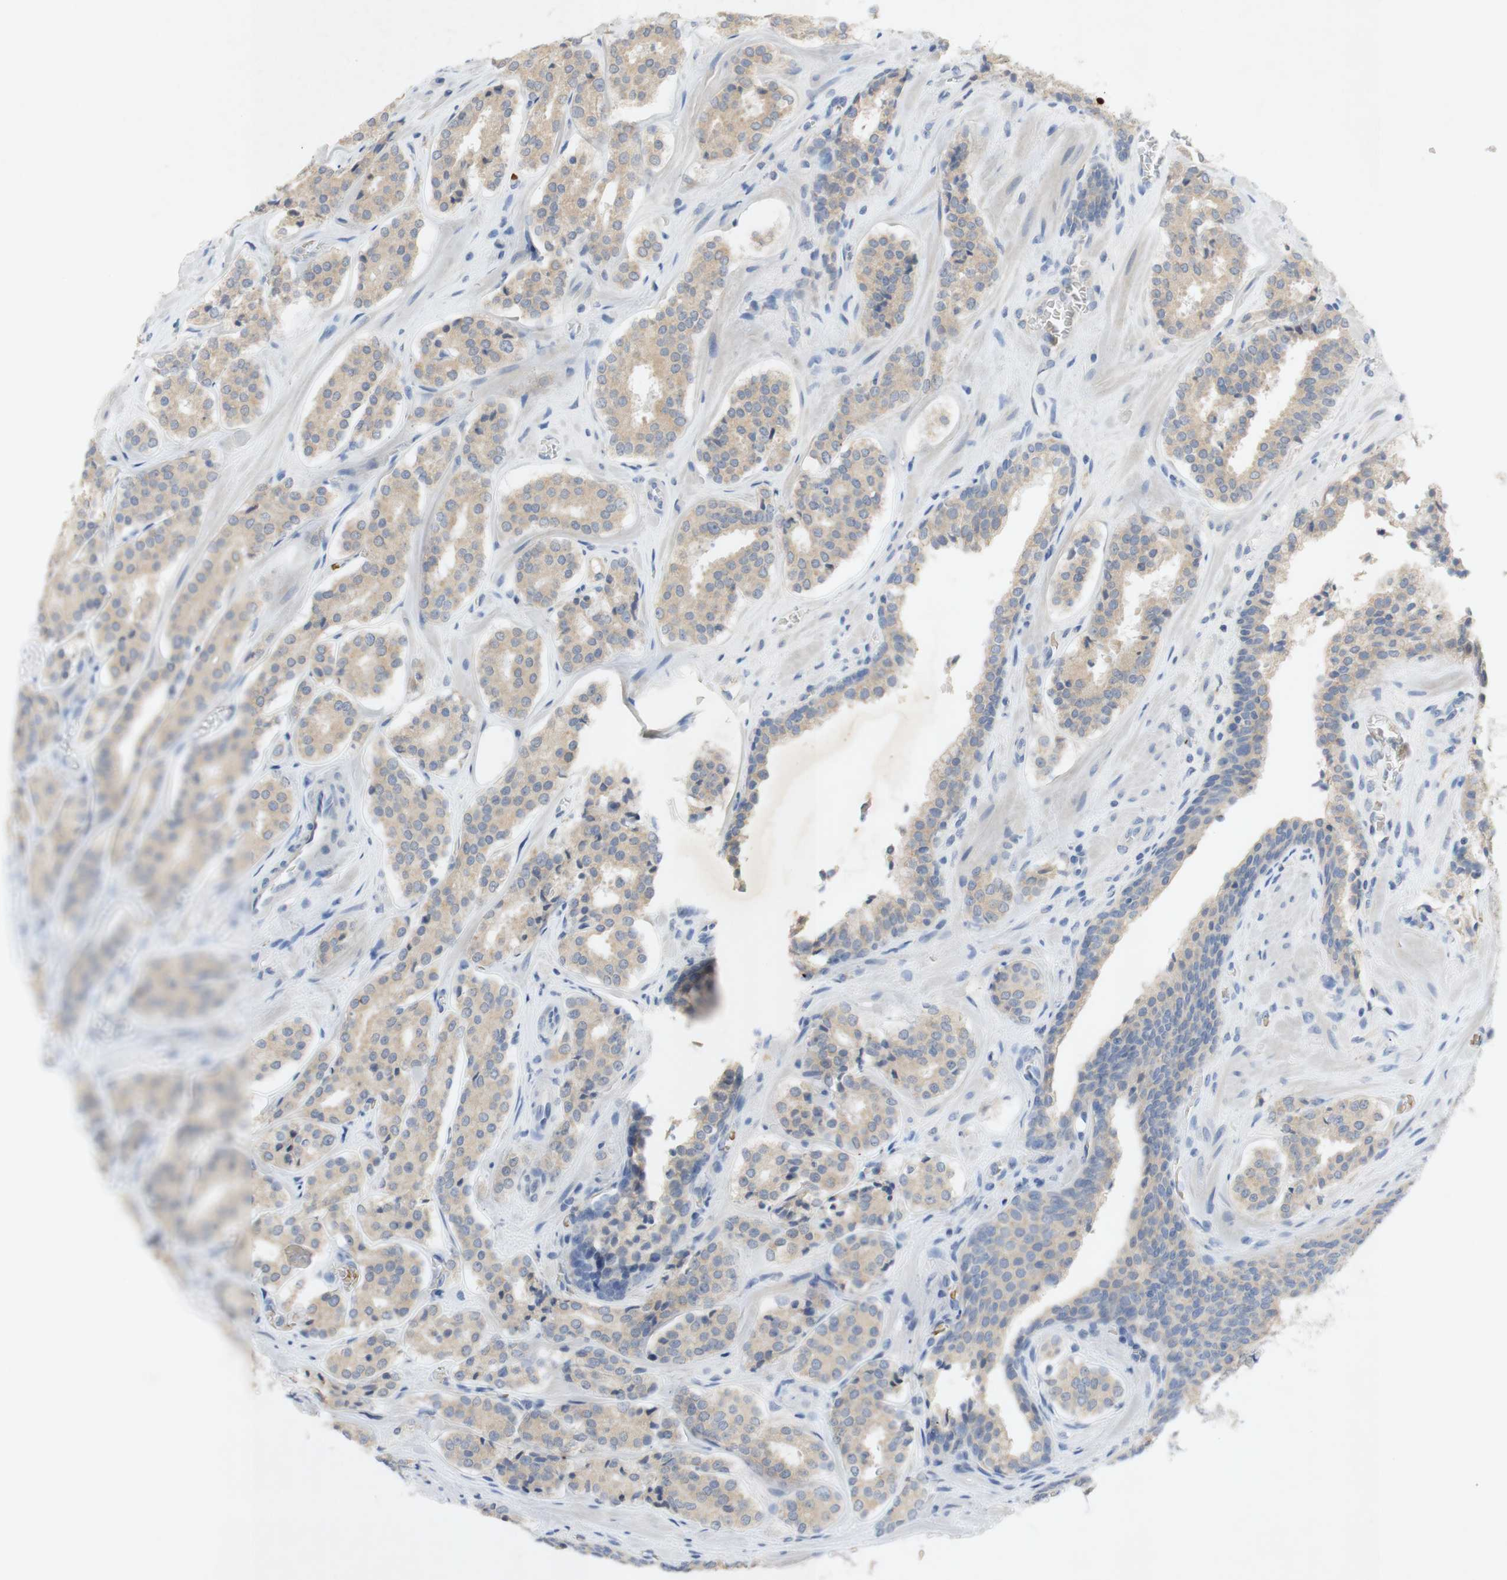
{"staining": {"intensity": "weak", "quantity": "25%-75%", "location": "cytoplasmic/membranous"}, "tissue": "prostate cancer", "cell_type": "Tumor cells", "image_type": "cancer", "snomed": [{"axis": "morphology", "description": "Adenocarcinoma, High grade"}, {"axis": "topography", "description": "Prostate"}], "caption": "Tumor cells display low levels of weak cytoplasmic/membranous staining in about 25%-75% of cells in prostate cancer (high-grade adenocarcinoma).", "gene": "EPO", "patient": {"sex": "male", "age": 60}}